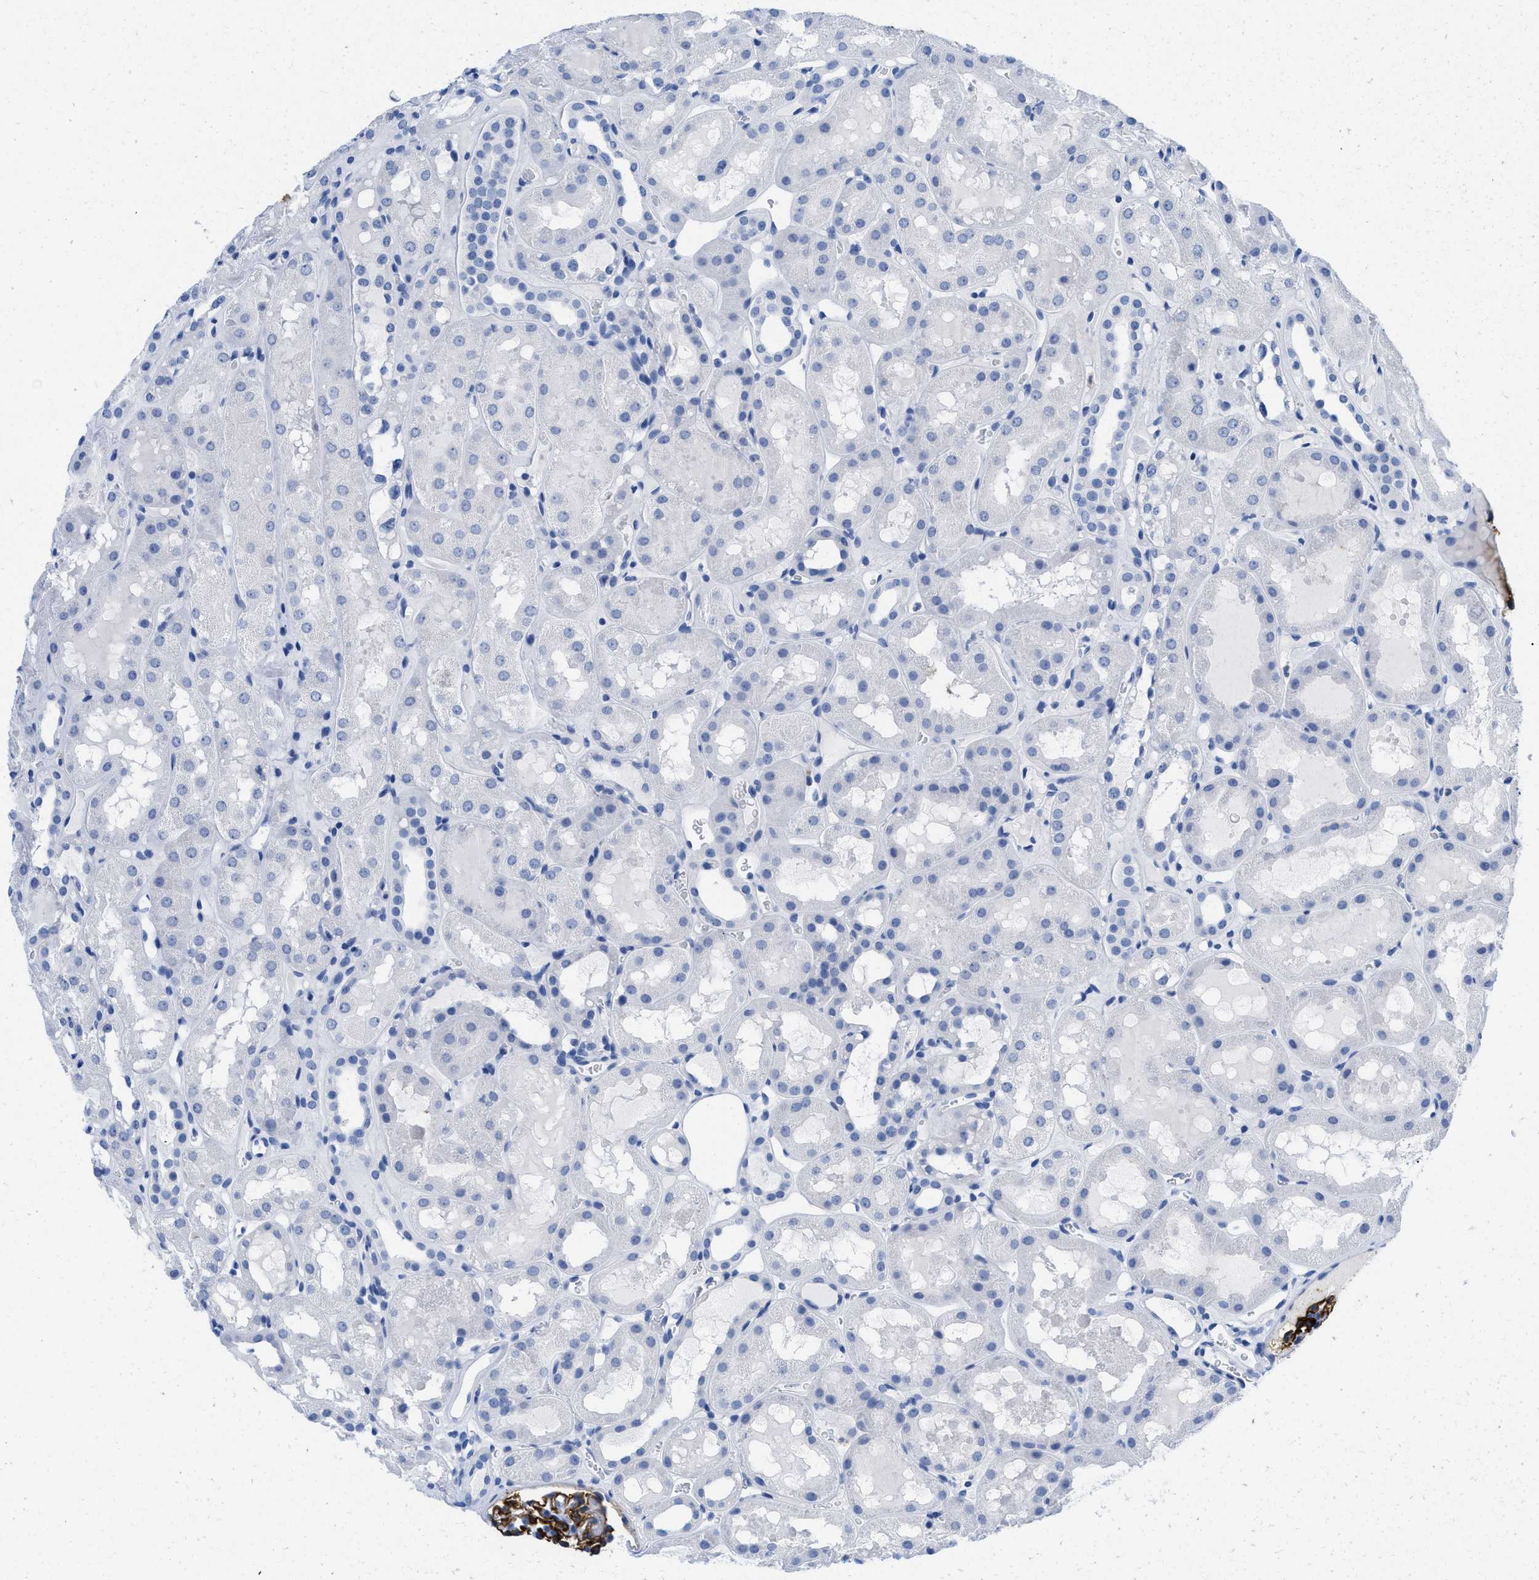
{"staining": {"intensity": "moderate", "quantity": "25%-75%", "location": "cytoplasmic/membranous"}, "tissue": "kidney", "cell_type": "Cells in glomeruli", "image_type": "normal", "snomed": [{"axis": "morphology", "description": "Normal tissue, NOS"}, {"axis": "topography", "description": "Kidney"}, {"axis": "topography", "description": "Urinary bladder"}], "caption": "IHC photomicrograph of normal kidney: human kidney stained using IHC shows medium levels of moderate protein expression localized specifically in the cytoplasmic/membranous of cells in glomeruli, appearing as a cytoplasmic/membranous brown color.", "gene": "CR1", "patient": {"sex": "male", "age": 16}}